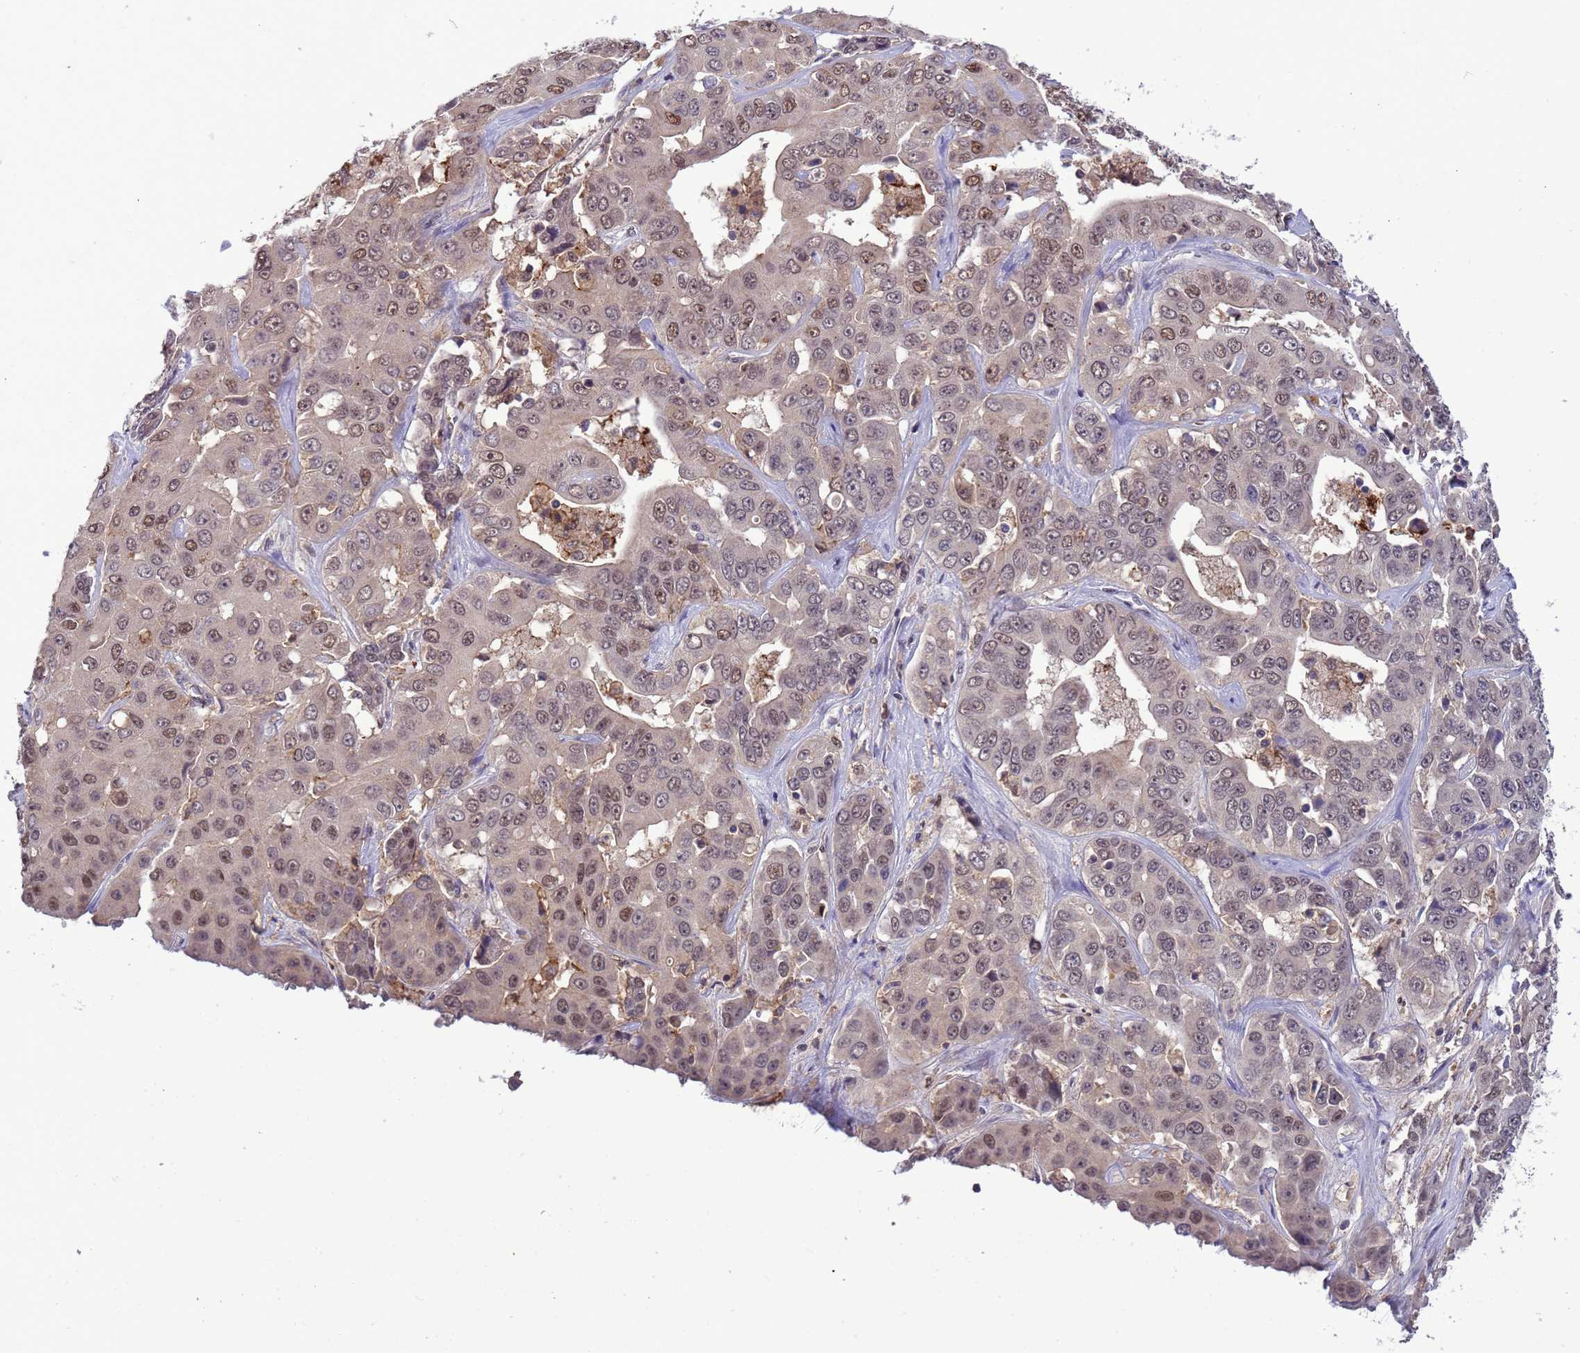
{"staining": {"intensity": "moderate", "quantity": "<25%", "location": "nuclear"}, "tissue": "liver cancer", "cell_type": "Tumor cells", "image_type": "cancer", "snomed": [{"axis": "morphology", "description": "Cholangiocarcinoma"}, {"axis": "topography", "description": "Liver"}], "caption": "Protein staining exhibits moderate nuclear staining in approximately <25% of tumor cells in liver cancer (cholangiocarcinoma). (Stains: DAB in brown, nuclei in blue, Microscopy: brightfield microscopy at high magnification).", "gene": "CD53", "patient": {"sex": "female", "age": 52}}